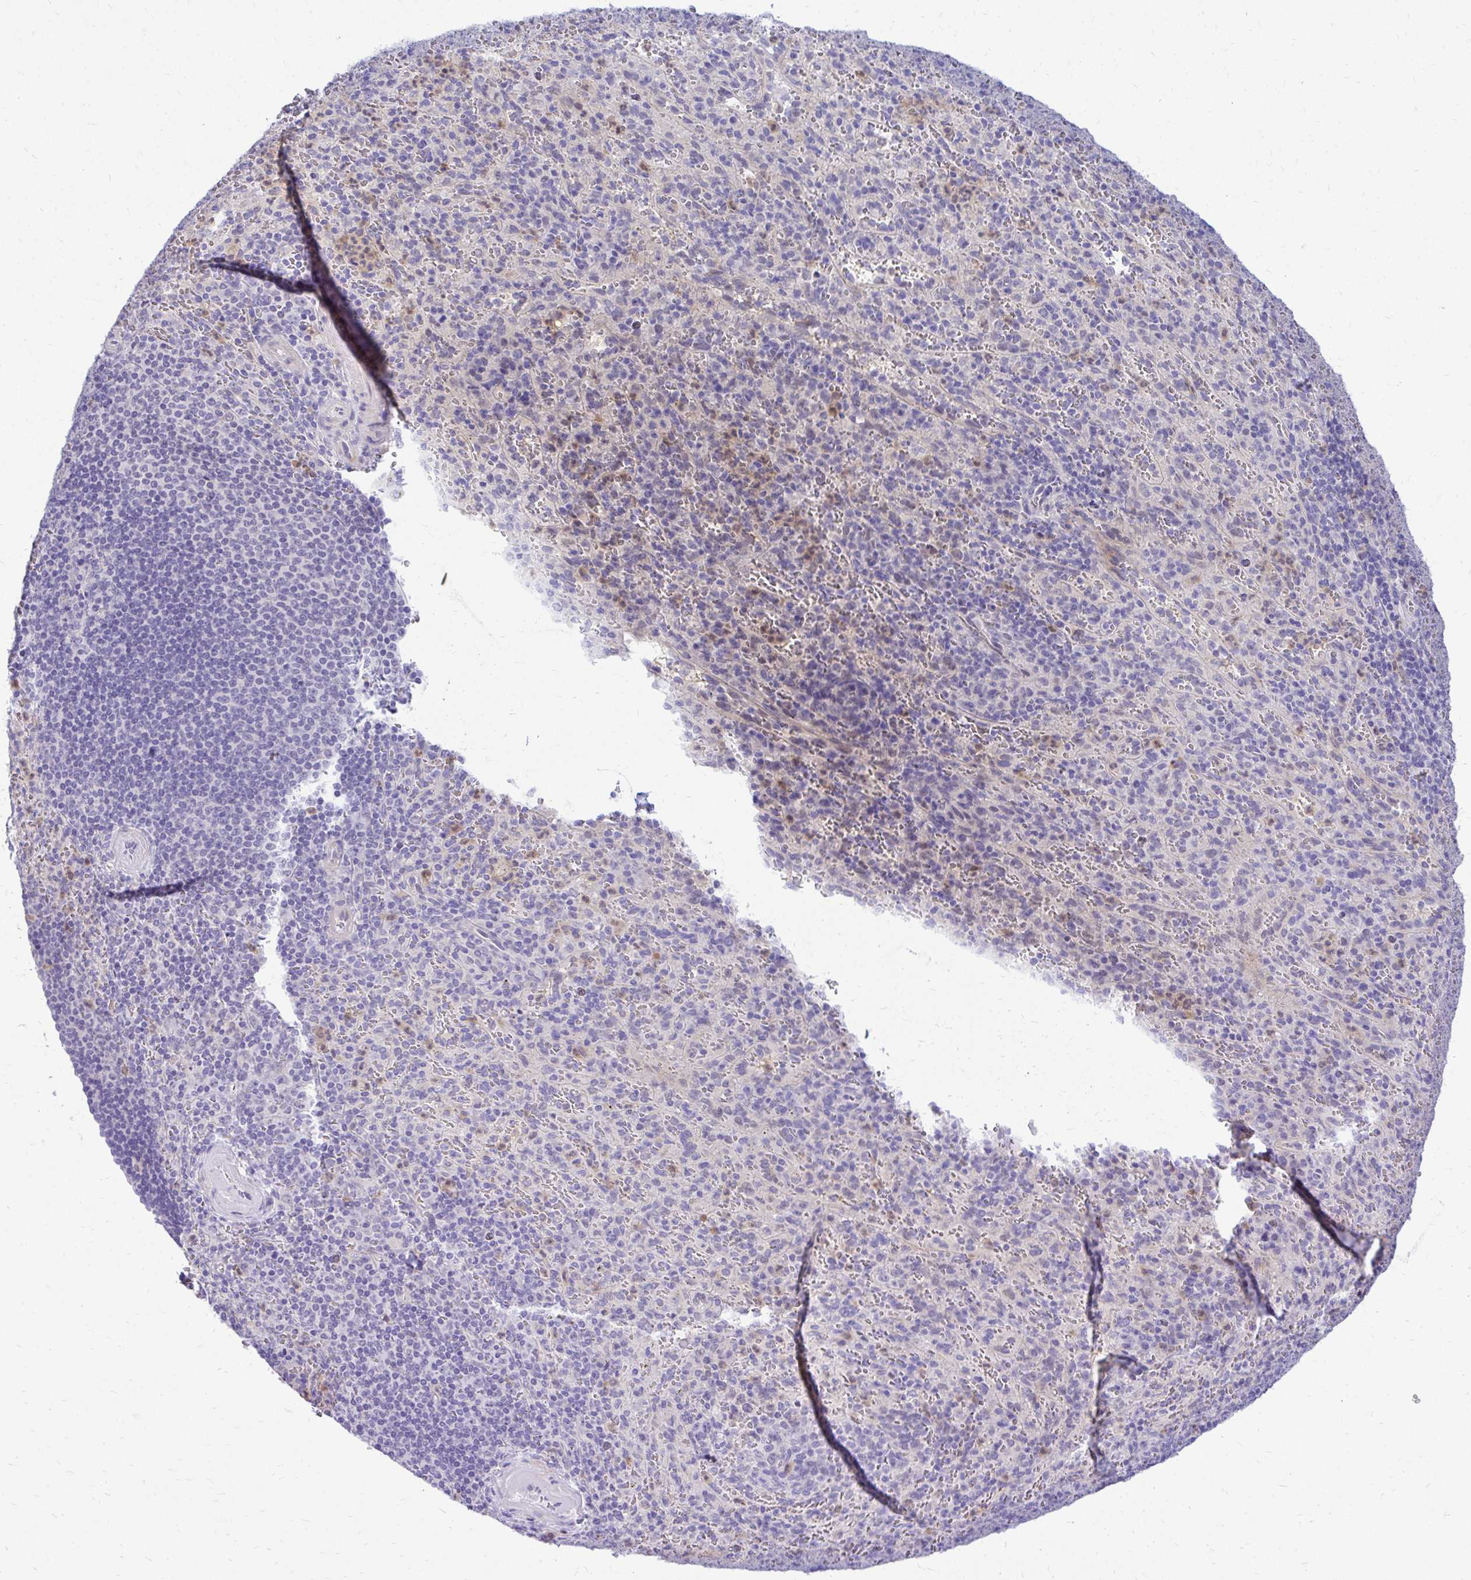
{"staining": {"intensity": "negative", "quantity": "none", "location": "none"}, "tissue": "spleen", "cell_type": "Cells in red pulp", "image_type": "normal", "snomed": [{"axis": "morphology", "description": "Normal tissue, NOS"}, {"axis": "topography", "description": "Spleen"}], "caption": "Immunohistochemical staining of unremarkable human spleen shows no significant expression in cells in red pulp. (DAB immunohistochemistry (IHC) with hematoxylin counter stain).", "gene": "ZSWIM9", "patient": {"sex": "male", "age": 57}}